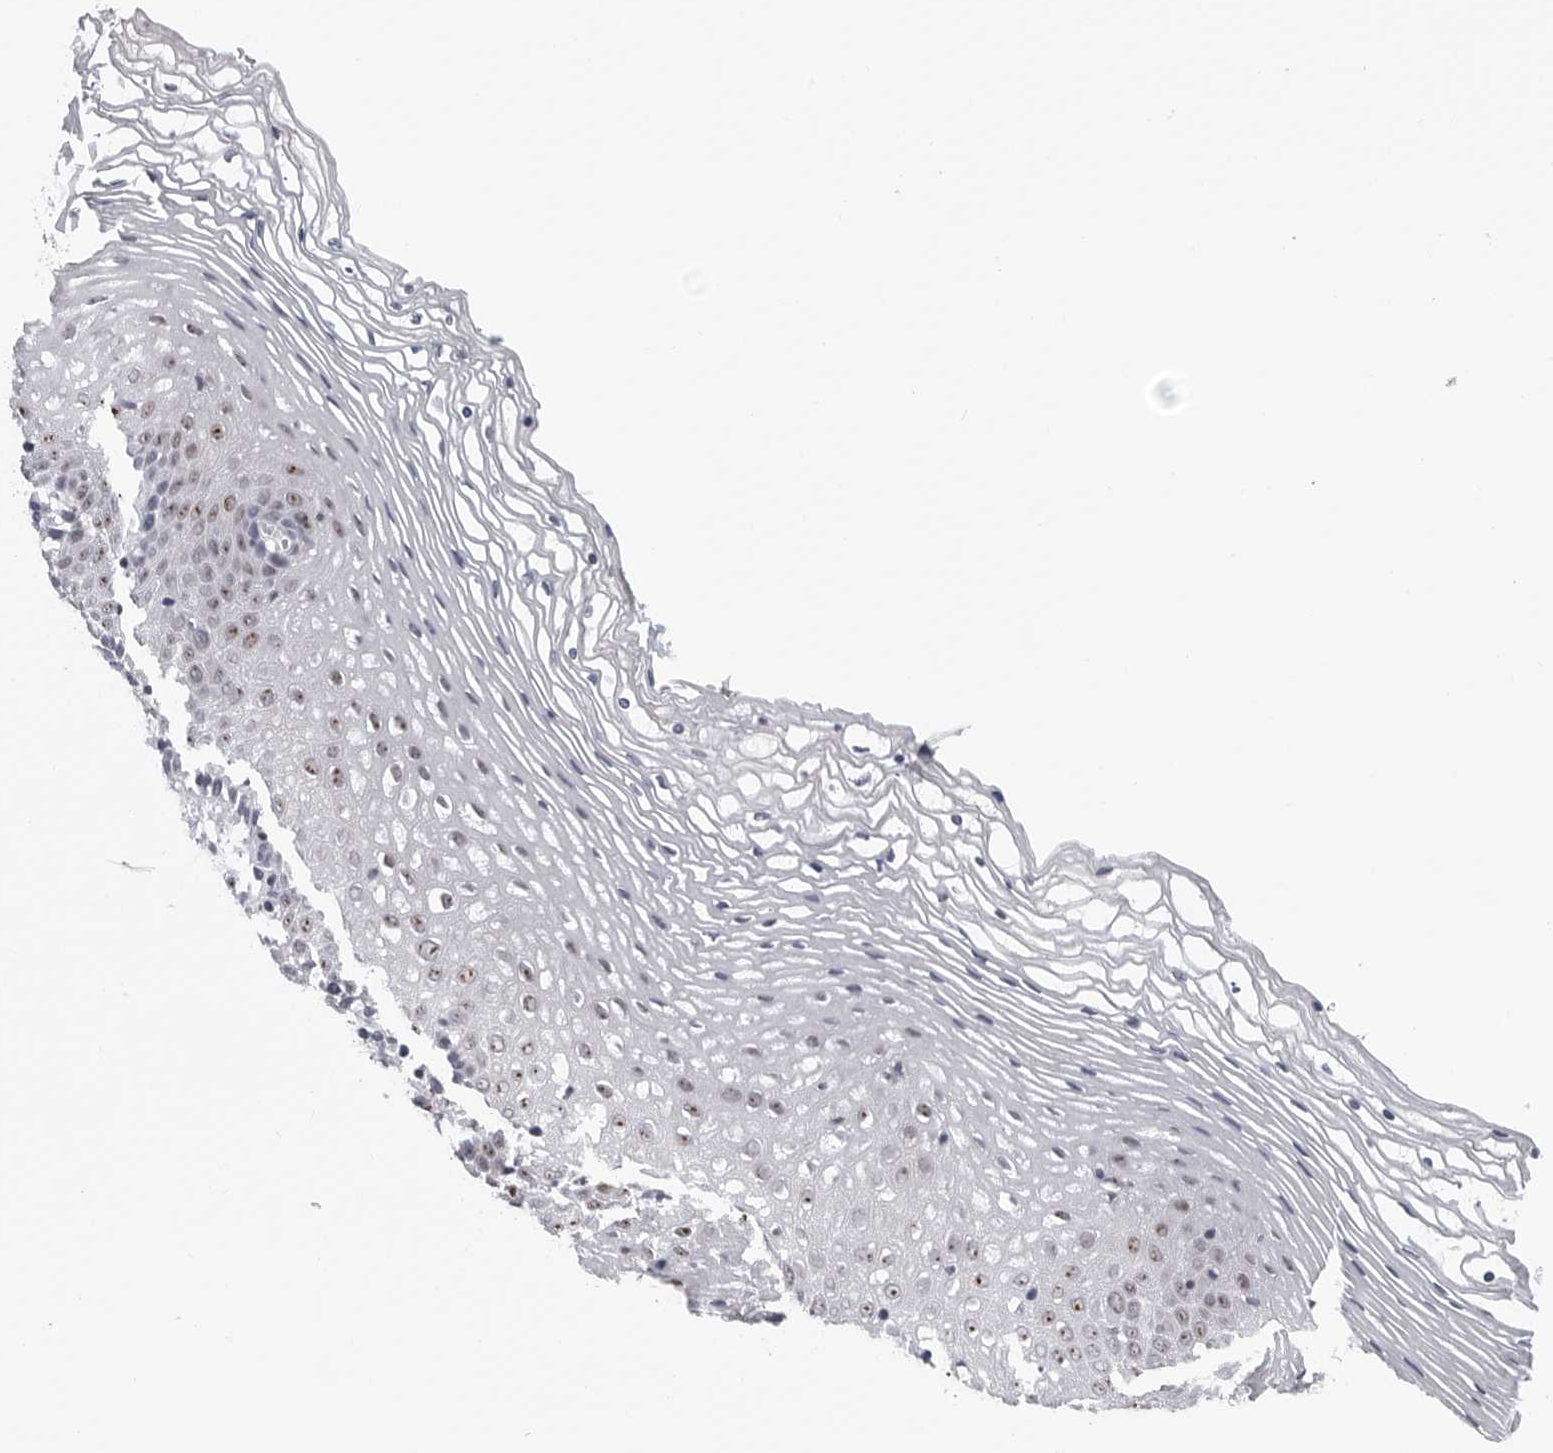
{"staining": {"intensity": "moderate", "quantity": "25%-75%", "location": "nuclear"}, "tissue": "vagina", "cell_type": "Squamous epithelial cells", "image_type": "normal", "snomed": [{"axis": "morphology", "description": "Normal tissue, NOS"}, {"axis": "topography", "description": "Vagina"}], "caption": "Immunohistochemical staining of unremarkable vagina reveals medium levels of moderate nuclear staining in approximately 25%-75% of squamous epithelial cells. The staining is performed using DAB (3,3'-diaminobenzidine) brown chromogen to label protein expression. The nuclei are counter-stained blue using hematoxylin.", "gene": "GNL2", "patient": {"sex": "female", "age": 32}}